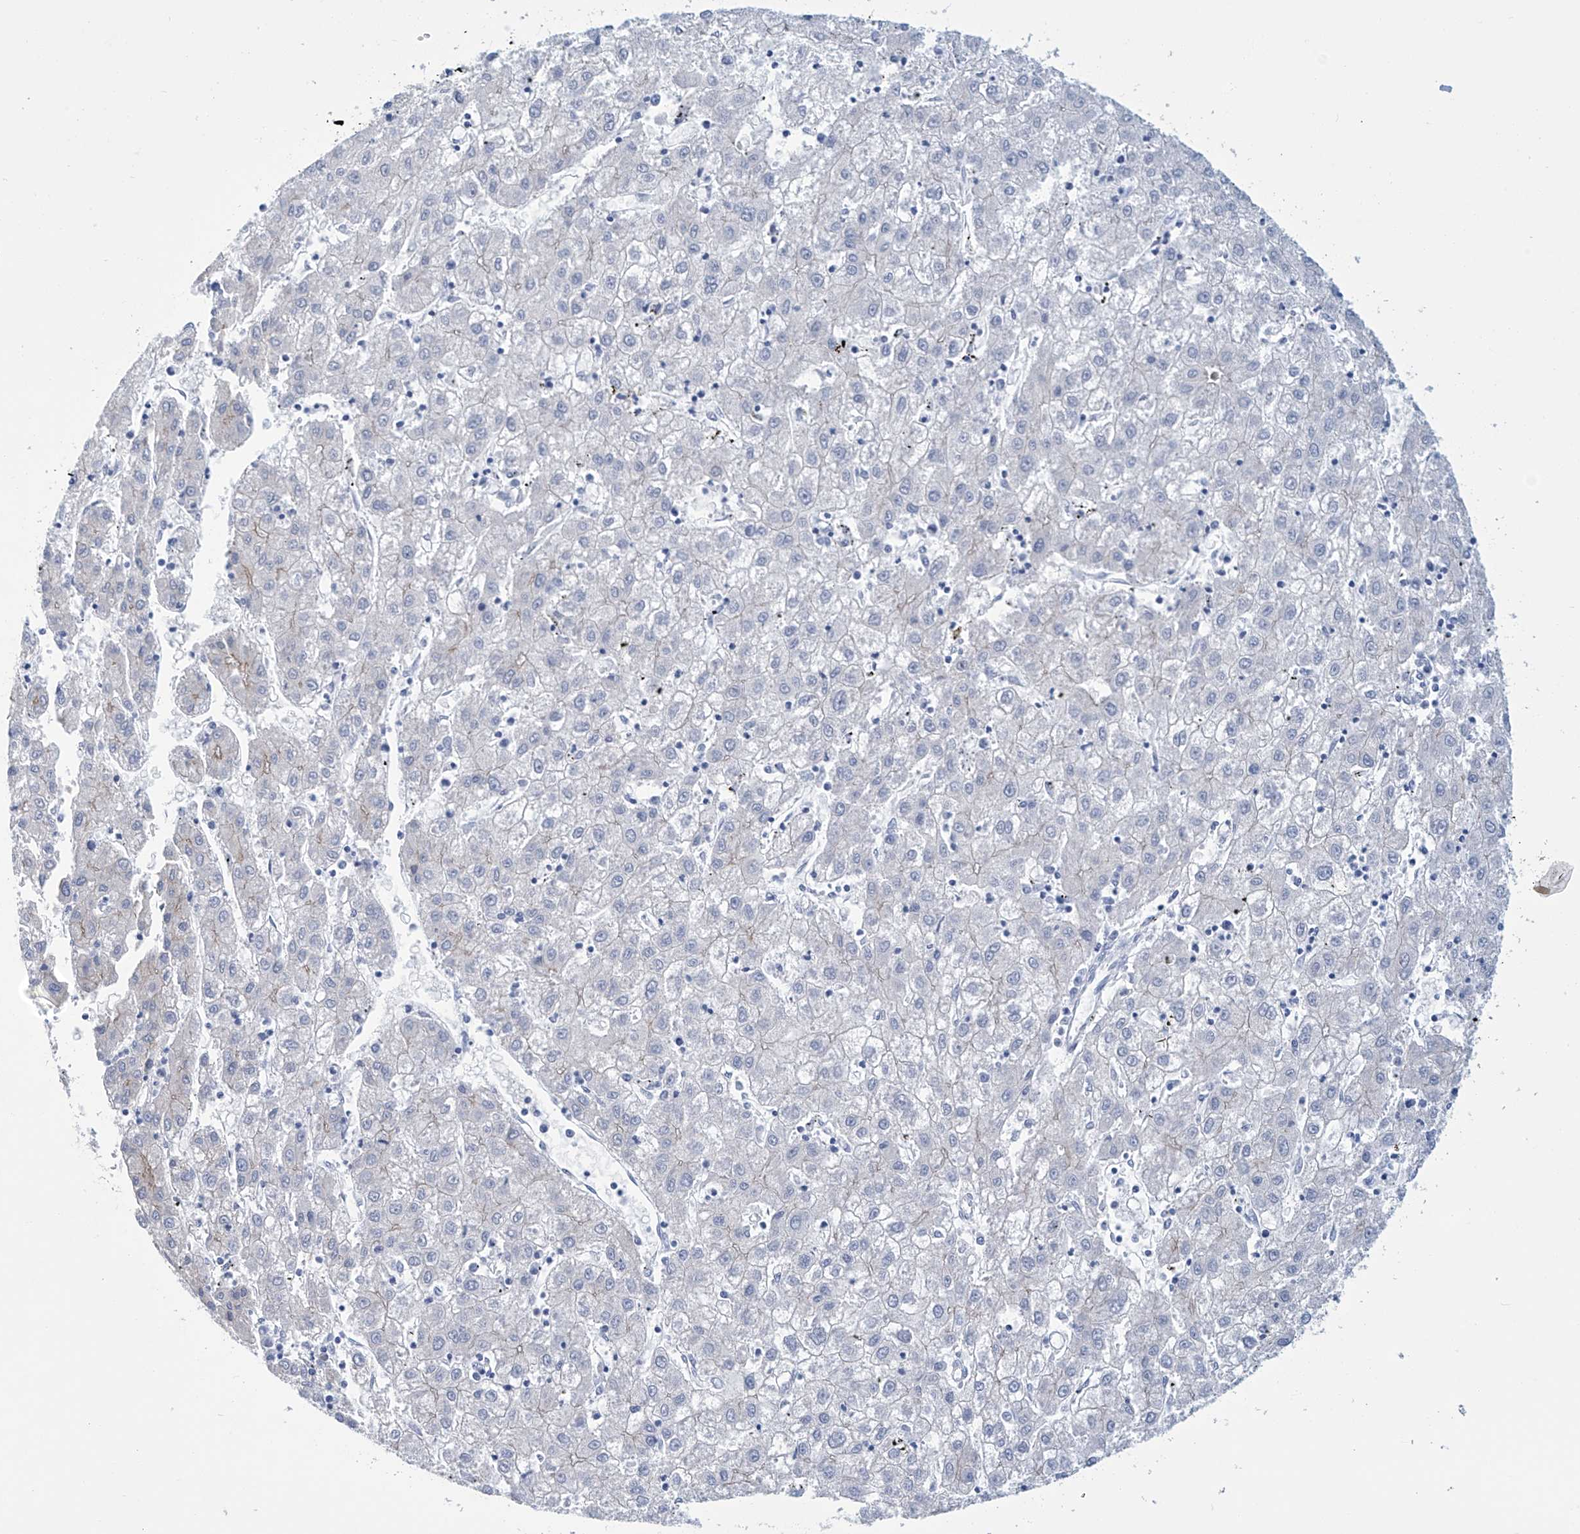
{"staining": {"intensity": "negative", "quantity": "none", "location": "none"}, "tissue": "liver cancer", "cell_type": "Tumor cells", "image_type": "cancer", "snomed": [{"axis": "morphology", "description": "Carcinoma, Hepatocellular, NOS"}, {"axis": "topography", "description": "Liver"}], "caption": "The micrograph shows no significant positivity in tumor cells of liver hepatocellular carcinoma.", "gene": "DSP", "patient": {"sex": "male", "age": 72}}